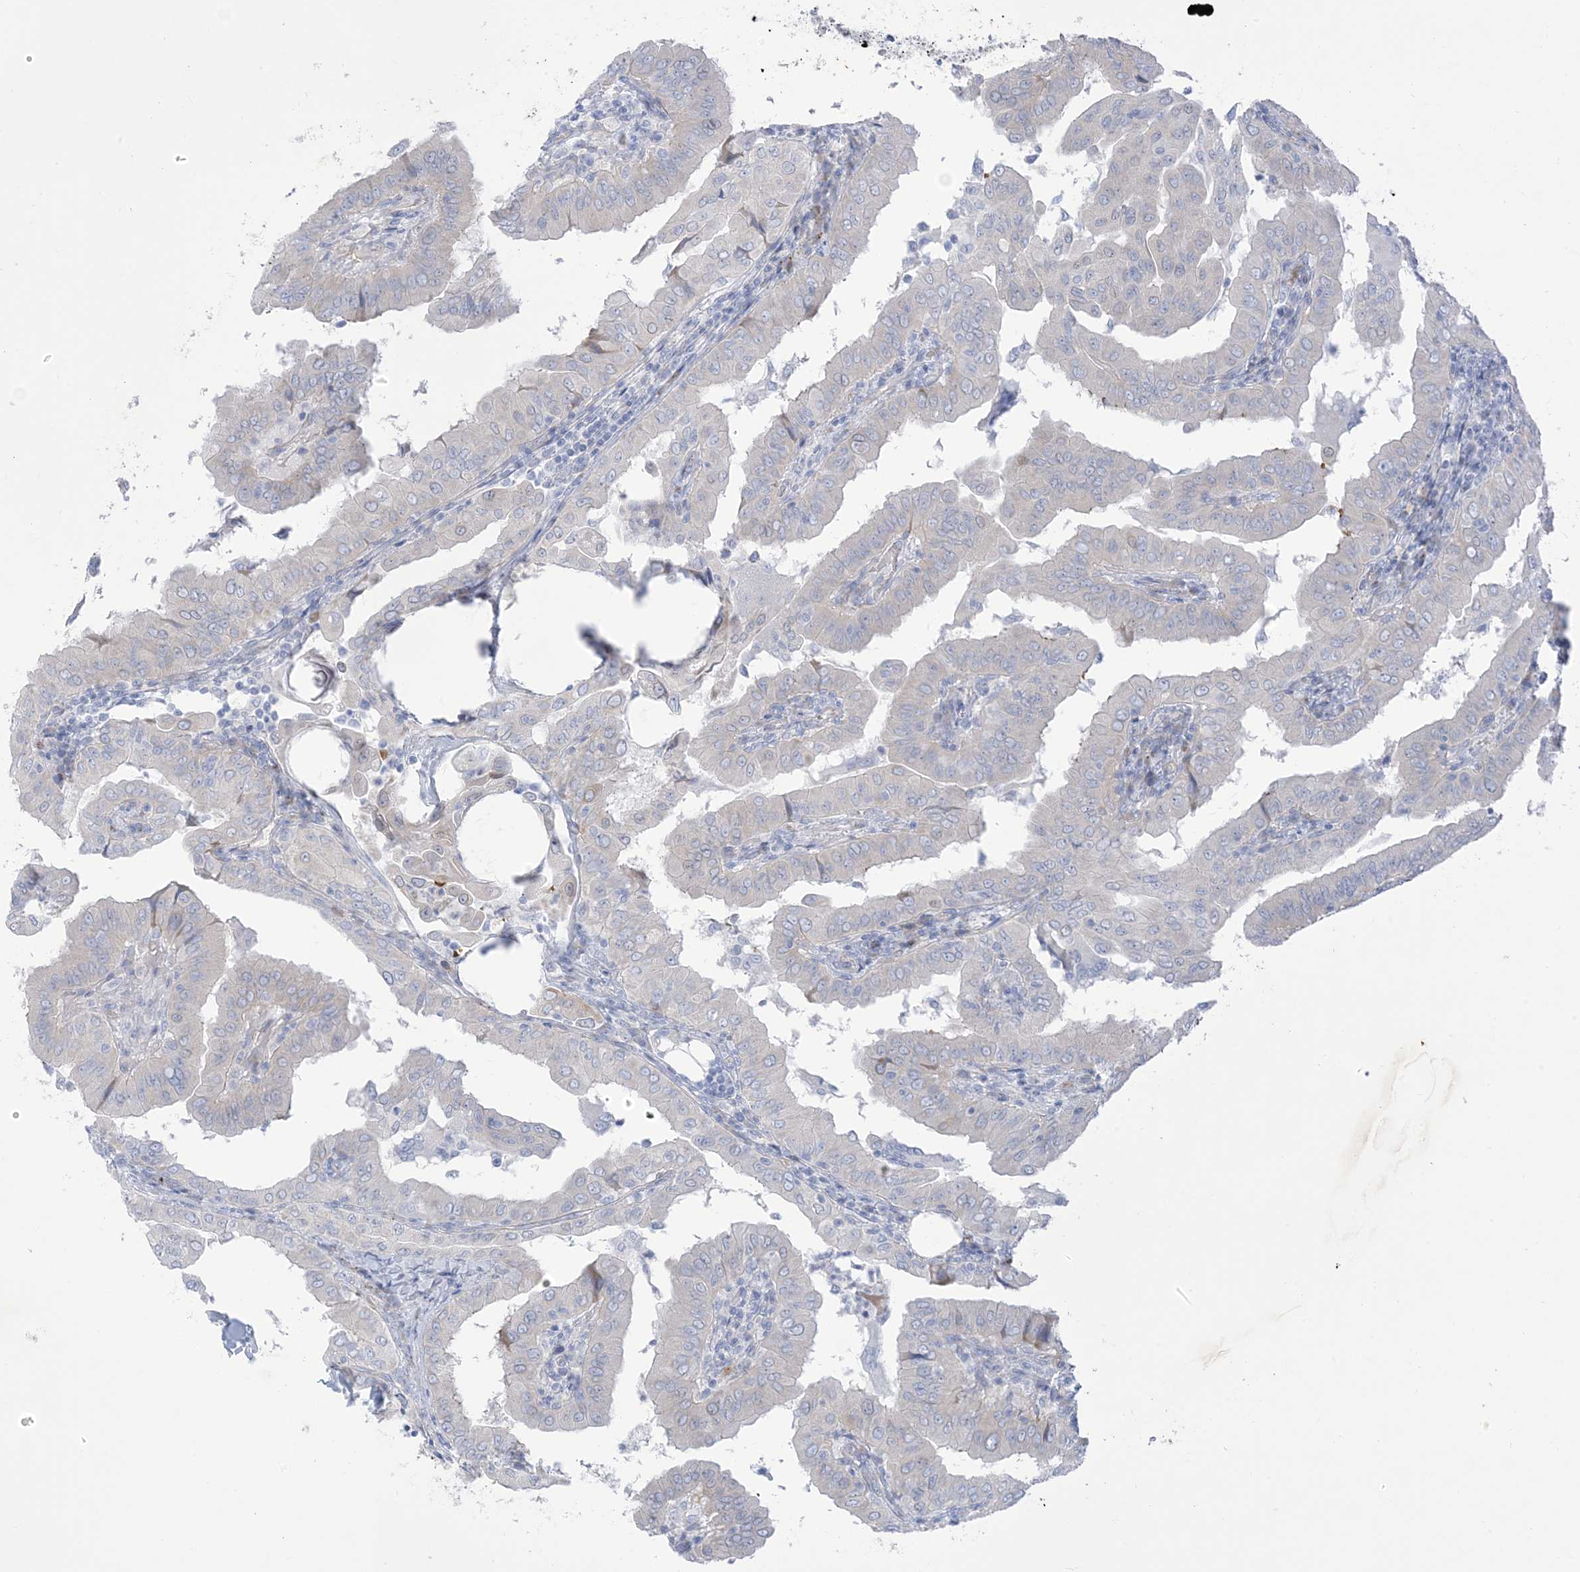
{"staining": {"intensity": "negative", "quantity": "none", "location": "none"}, "tissue": "thyroid cancer", "cell_type": "Tumor cells", "image_type": "cancer", "snomed": [{"axis": "morphology", "description": "Papillary adenocarcinoma, NOS"}, {"axis": "topography", "description": "Thyroid gland"}], "caption": "Tumor cells show no significant positivity in thyroid cancer (papillary adenocarcinoma).", "gene": "XIRP2", "patient": {"sex": "male", "age": 33}}